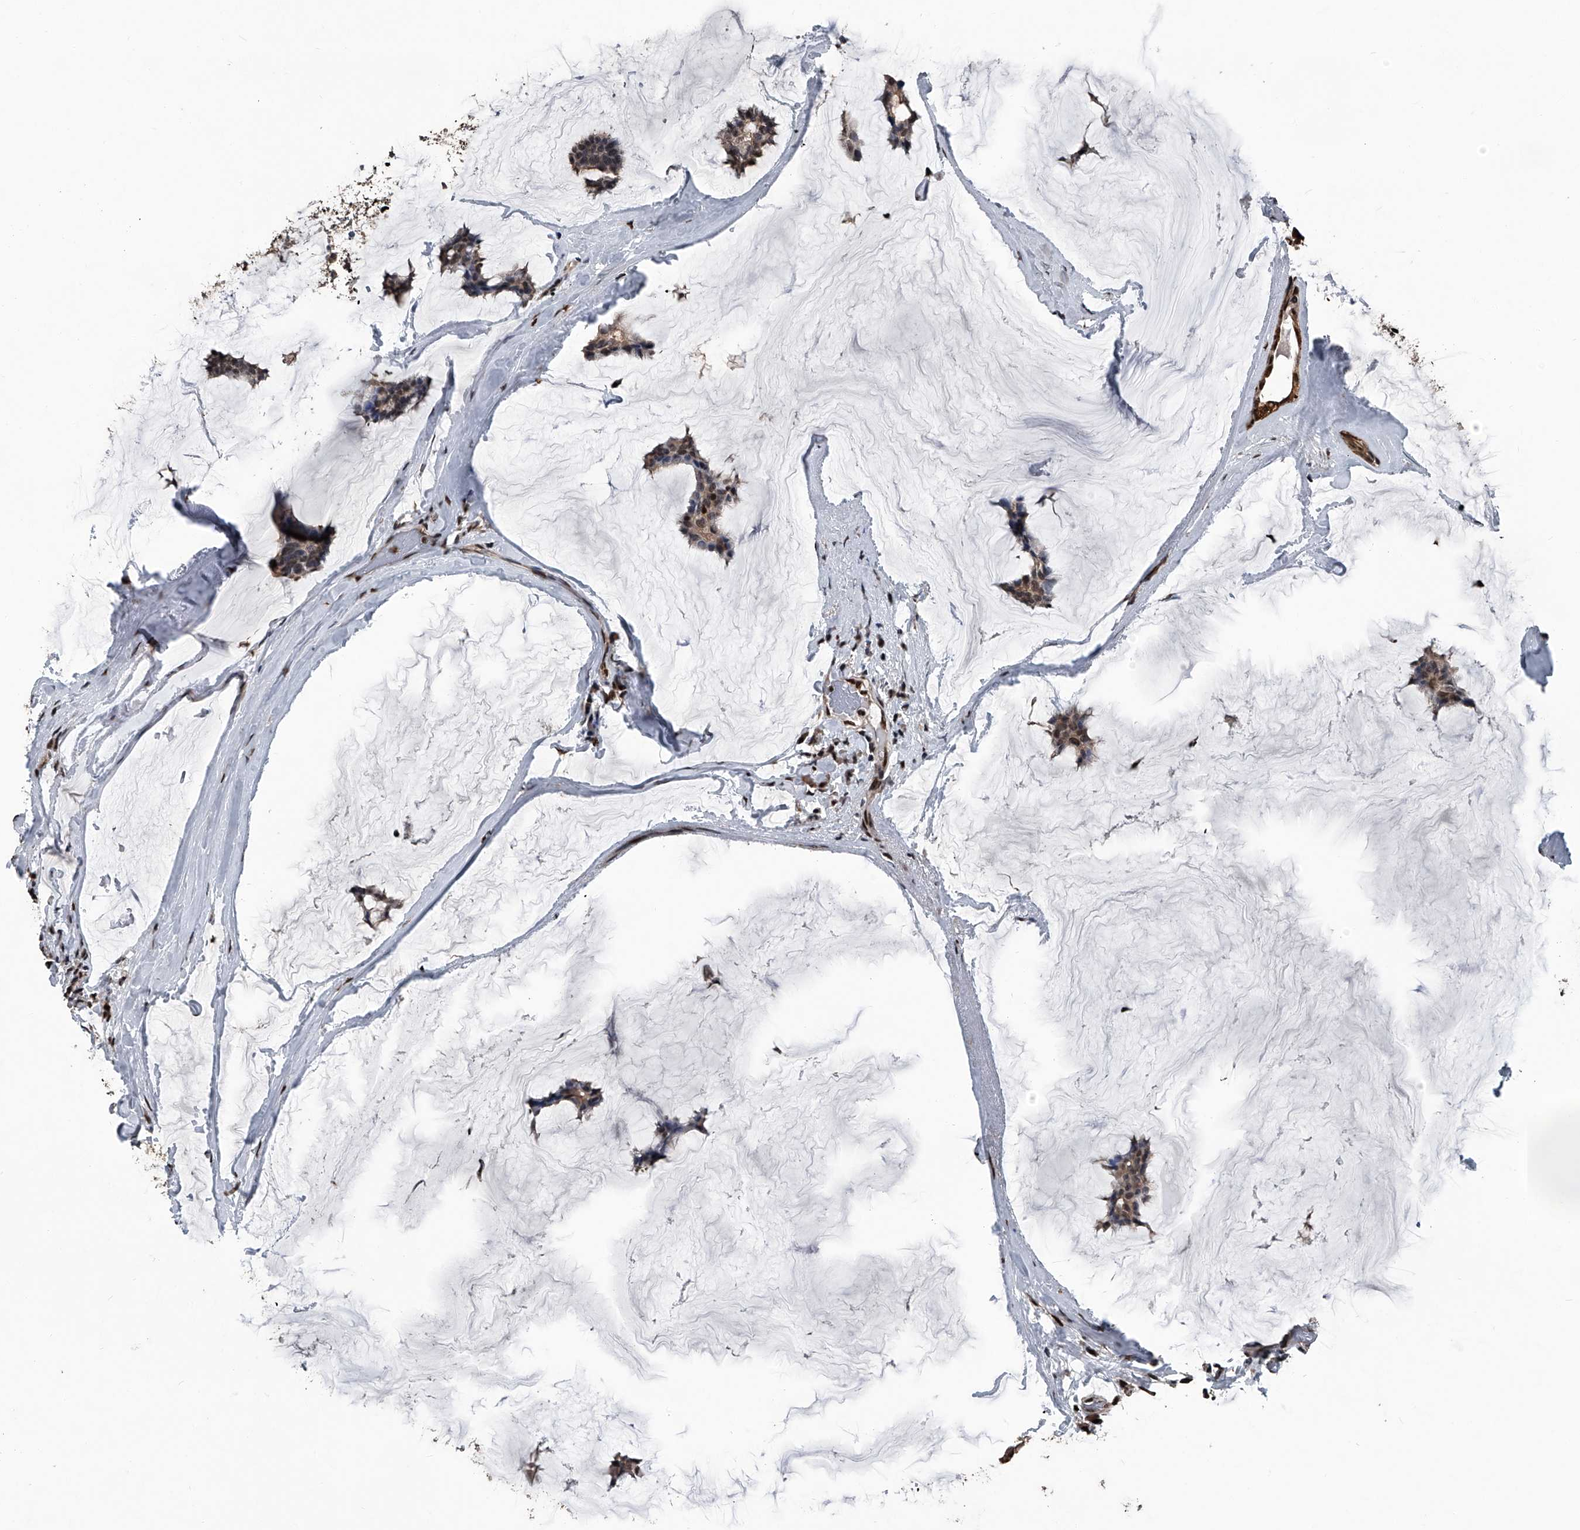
{"staining": {"intensity": "weak", "quantity": ">75%", "location": "cytoplasmic/membranous,nuclear"}, "tissue": "breast cancer", "cell_type": "Tumor cells", "image_type": "cancer", "snomed": [{"axis": "morphology", "description": "Duct carcinoma"}, {"axis": "topography", "description": "Breast"}], "caption": "The photomicrograph reveals immunohistochemical staining of breast cancer. There is weak cytoplasmic/membranous and nuclear staining is appreciated in approximately >75% of tumor cells. The staining was performed using DAB (3,3'-diaminobenzidine), with brown indicating positive protein expression. Nuclei are stained blue with hematoxylin.", "gene": "FKBP5", "patient": {"sex": "female", "age": 93}}